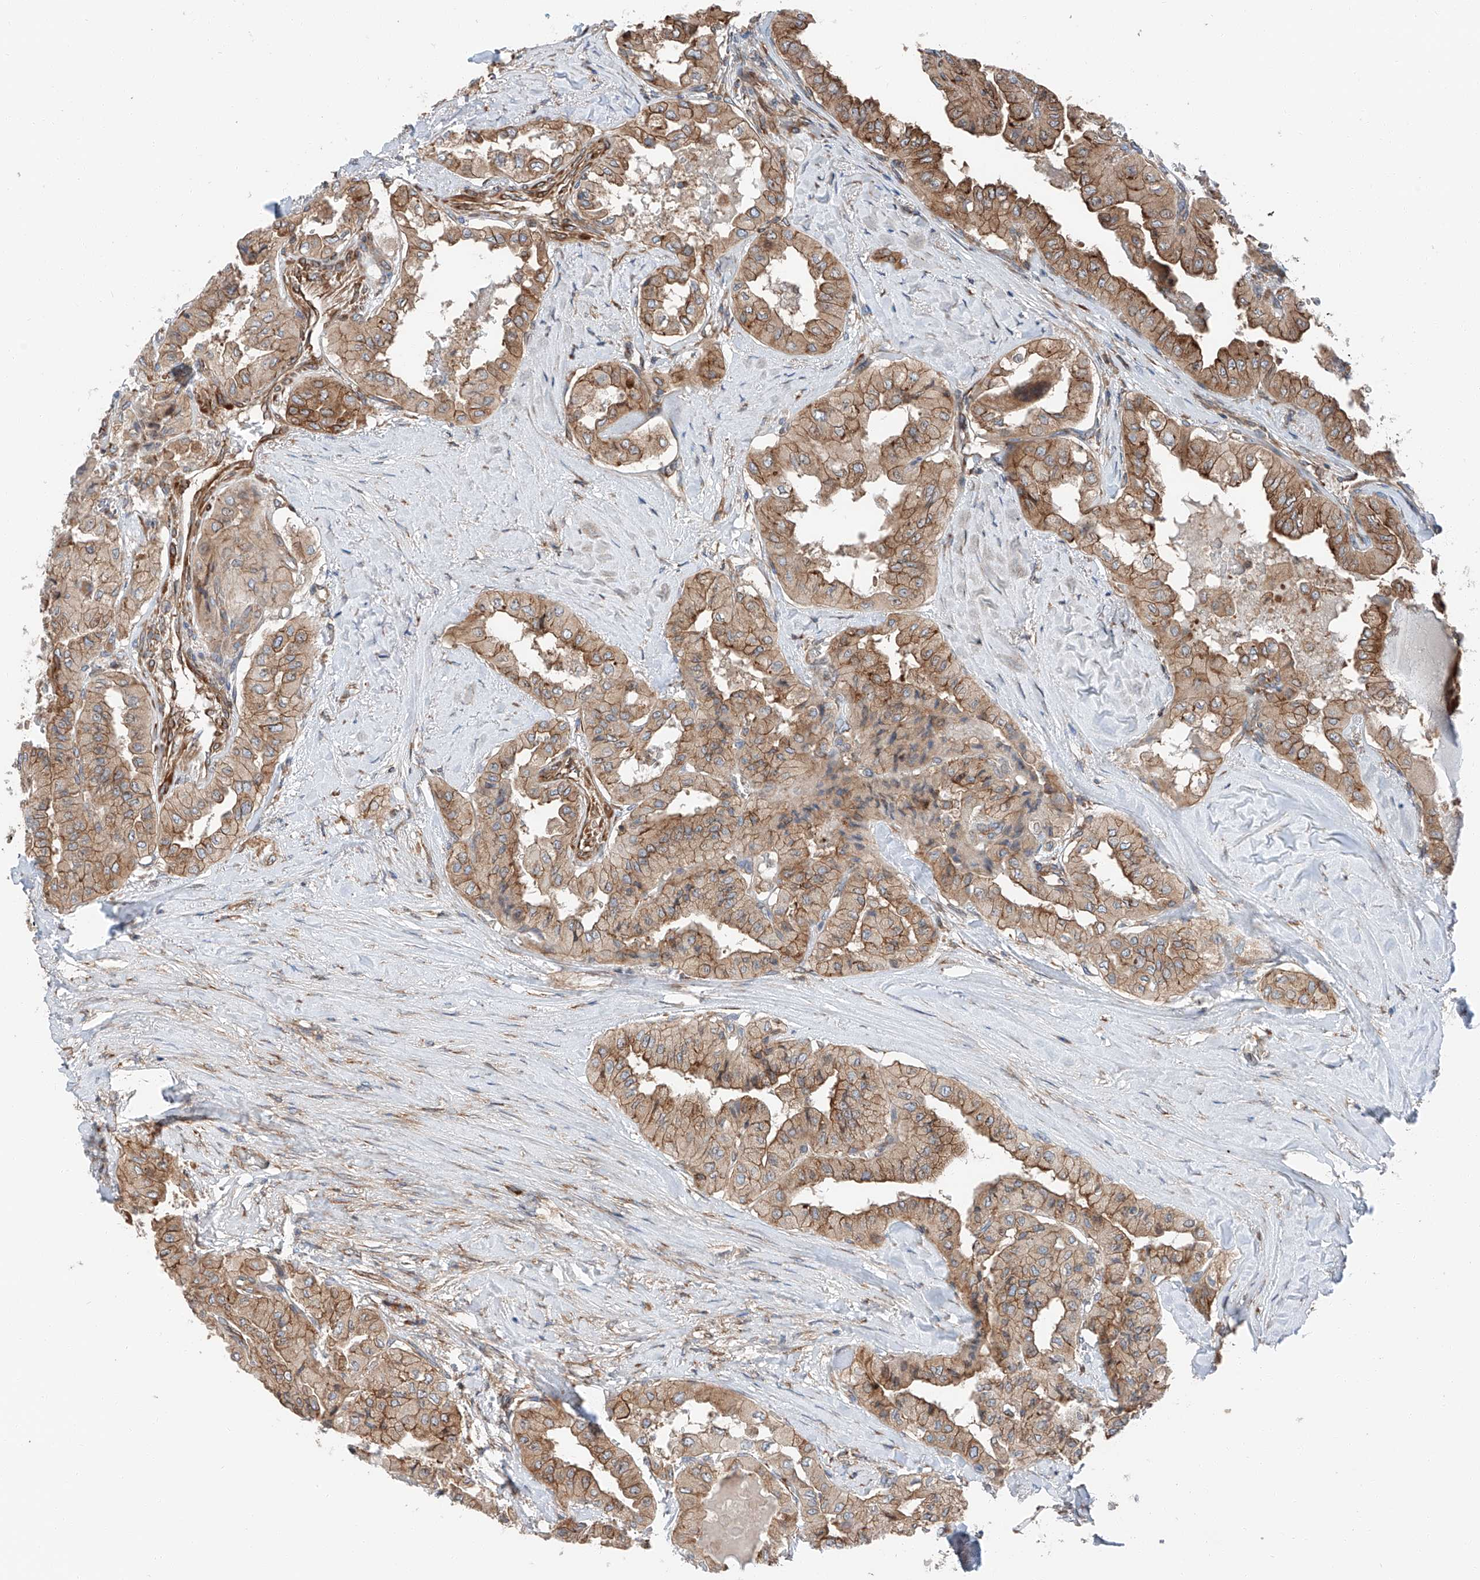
{"staining": {"intensity": "moderate", "quantity": ">75%", "location": "cytoplasmic/membranous"}, "tissue": "thyroid cancer", "cell_type": "Tumor cells", "image_type": "cancer", "snomed": [{"axis": "morphology", "description": "Papillary adenocarcinoma, NOS"}, {"axis": "topography", "description": "Thyroid gland"}], "caption": "This is a histology image of immunohistochemistry (IHC) staining of thyroid cancer (papillary adenocarcinoma), which shows moderate staining in the cytoplasmic/membranous of tumor cells.", "gene": "ZC3H15", "patient": {"sex": "female", "age": 59}}